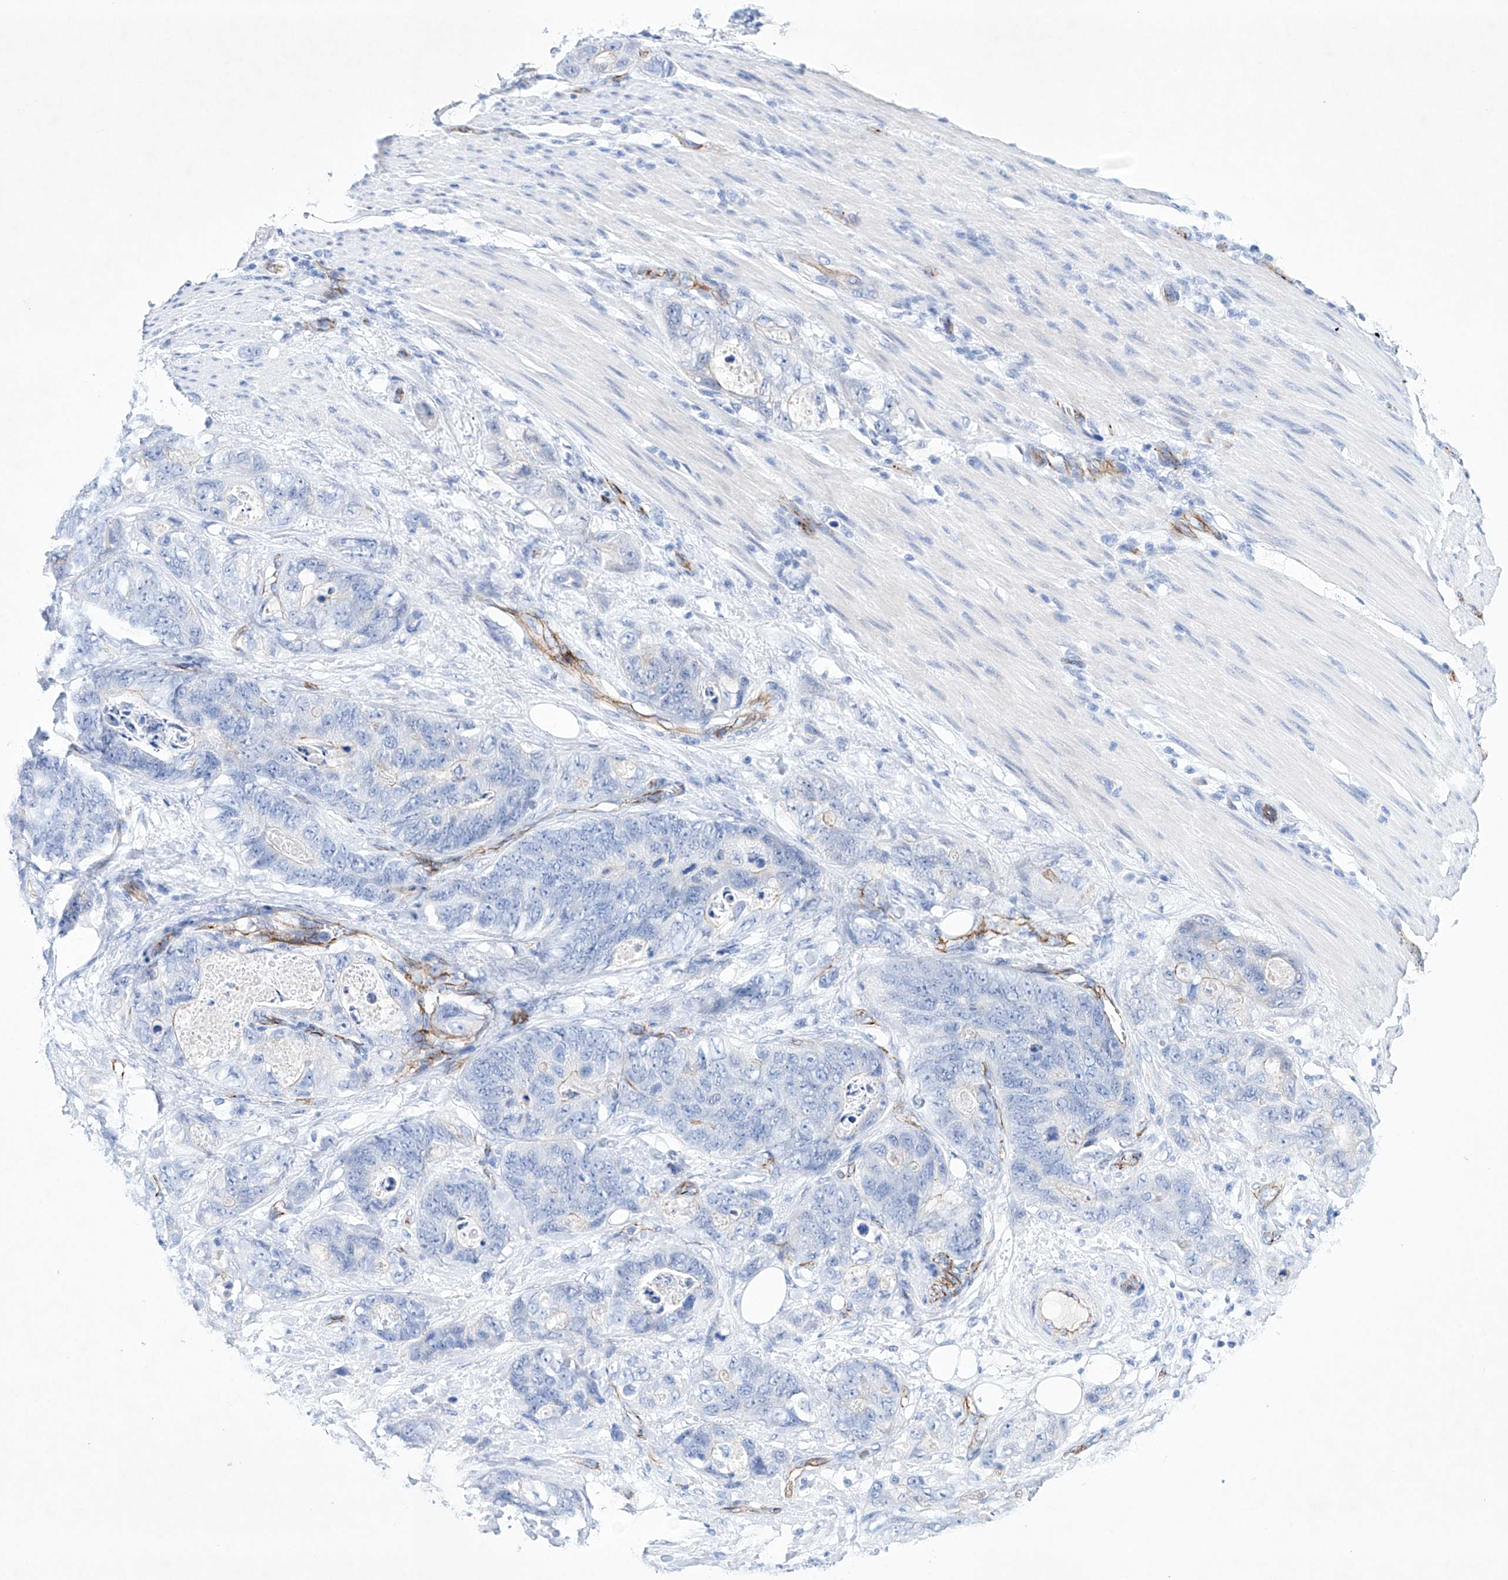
{"staining": {"intensity": "negative", "quantity": "none", "location": "none"}, "tissue": "stomach cancer", "cell_type": "Tumor cells", "image_type": "cancer", "snomed": [{"axis": "morphology", "description": "Normal tissue, NOS"}, {"axis": "morphology", "description": "Adenocarcinoma, NOS"}, {"axis": "topography", "description": "Stomach"}], "caption": "Tumor cells show no significant positivity in adenocarcinoma (stomach).", "gene": "ETV7", "patient": {"sex": "female", "age": 89}}